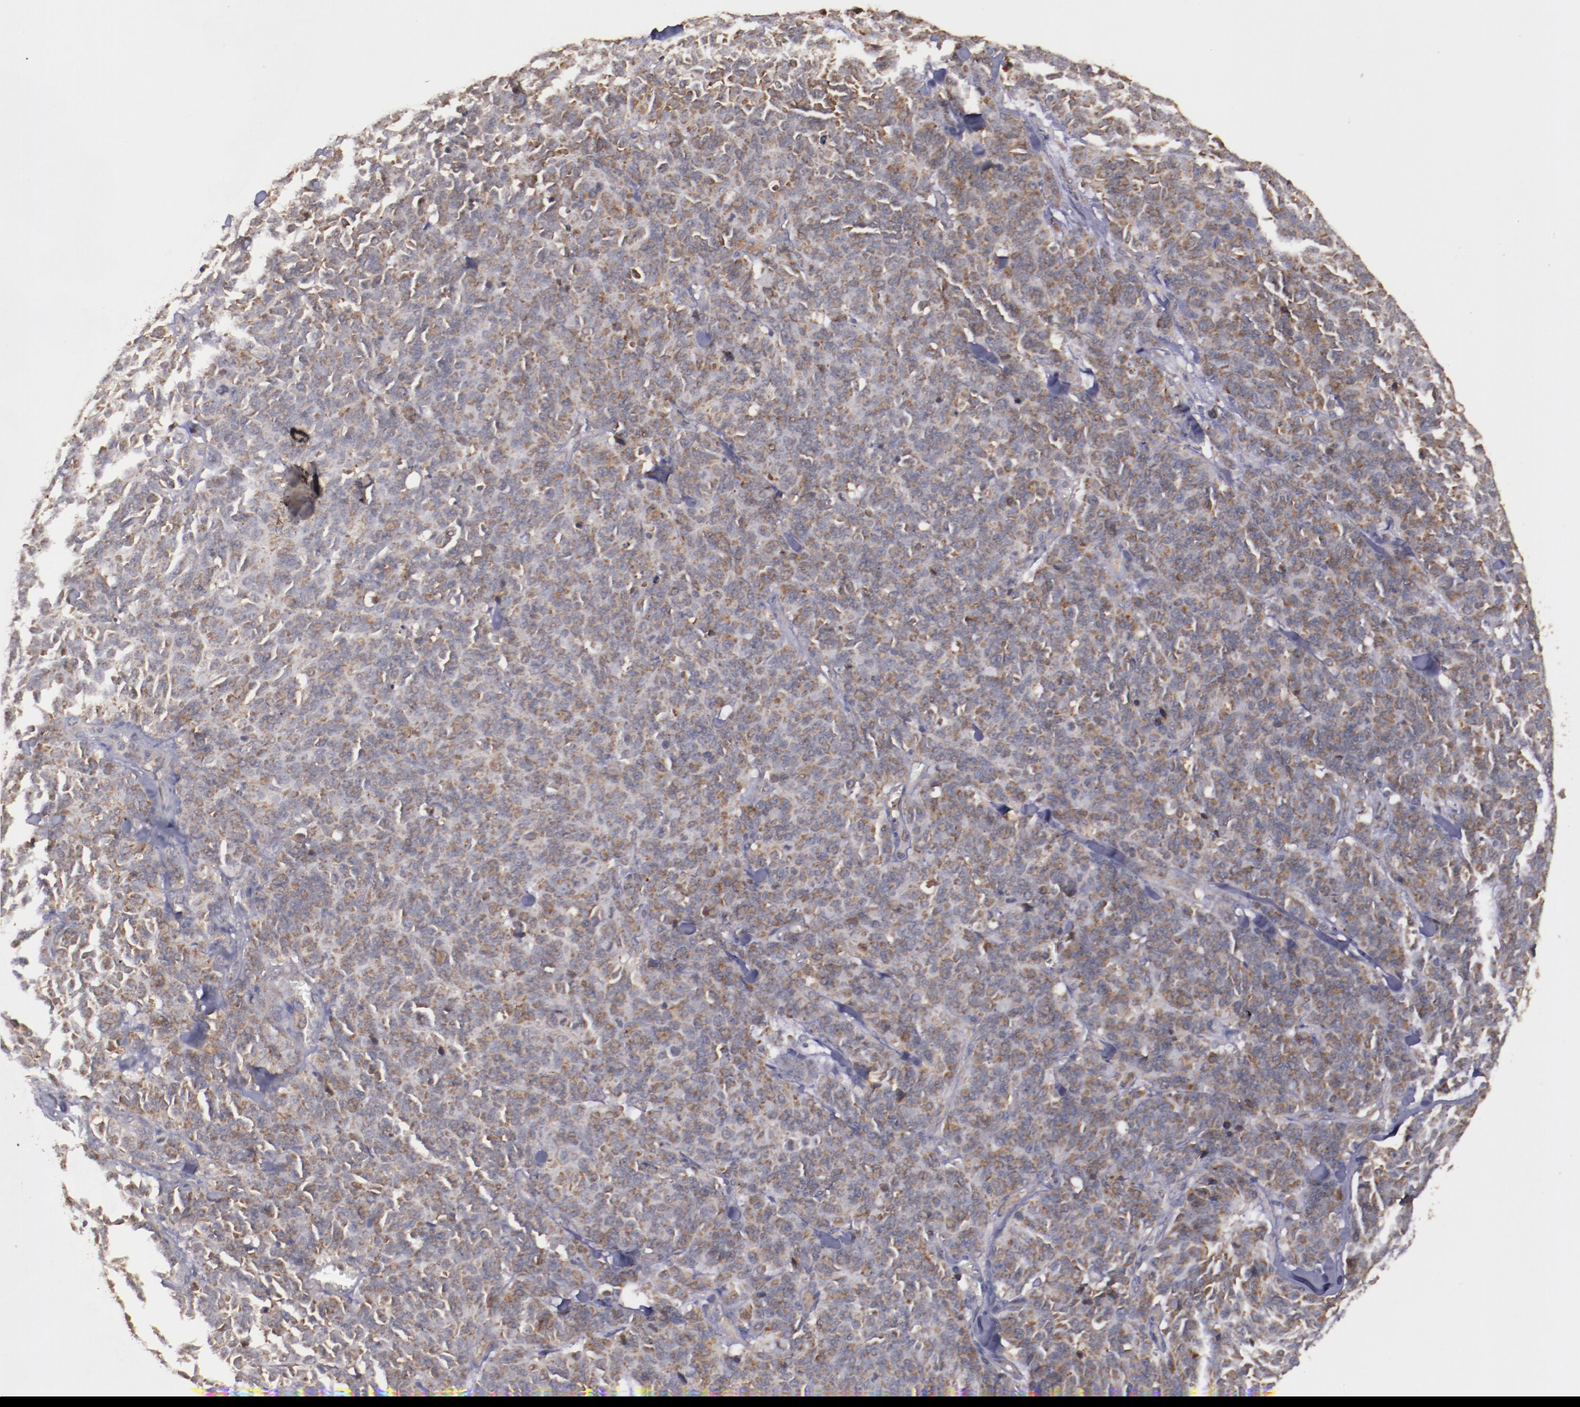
{"staining": {"intensity": "moderate", "quantity": ">75%", "location": "cytoplasmic/membranous"}, "tissue": "lung cancer", "cell_type": "Tumor cells", "image_type": "cancer", "snomed": [{"axis": "morphology", "description": "Neoplasm, malignant, NOS"}, {"axis": "topography", "description": "Lung"}], "caption": "Protein expression analysis of human lung cancer reveals moderate cytoplasmic/membranous positivity in about >75% of tumor cells.", "gene": "TXNDC16", "patient": {"sex": "female", "age": 58}}